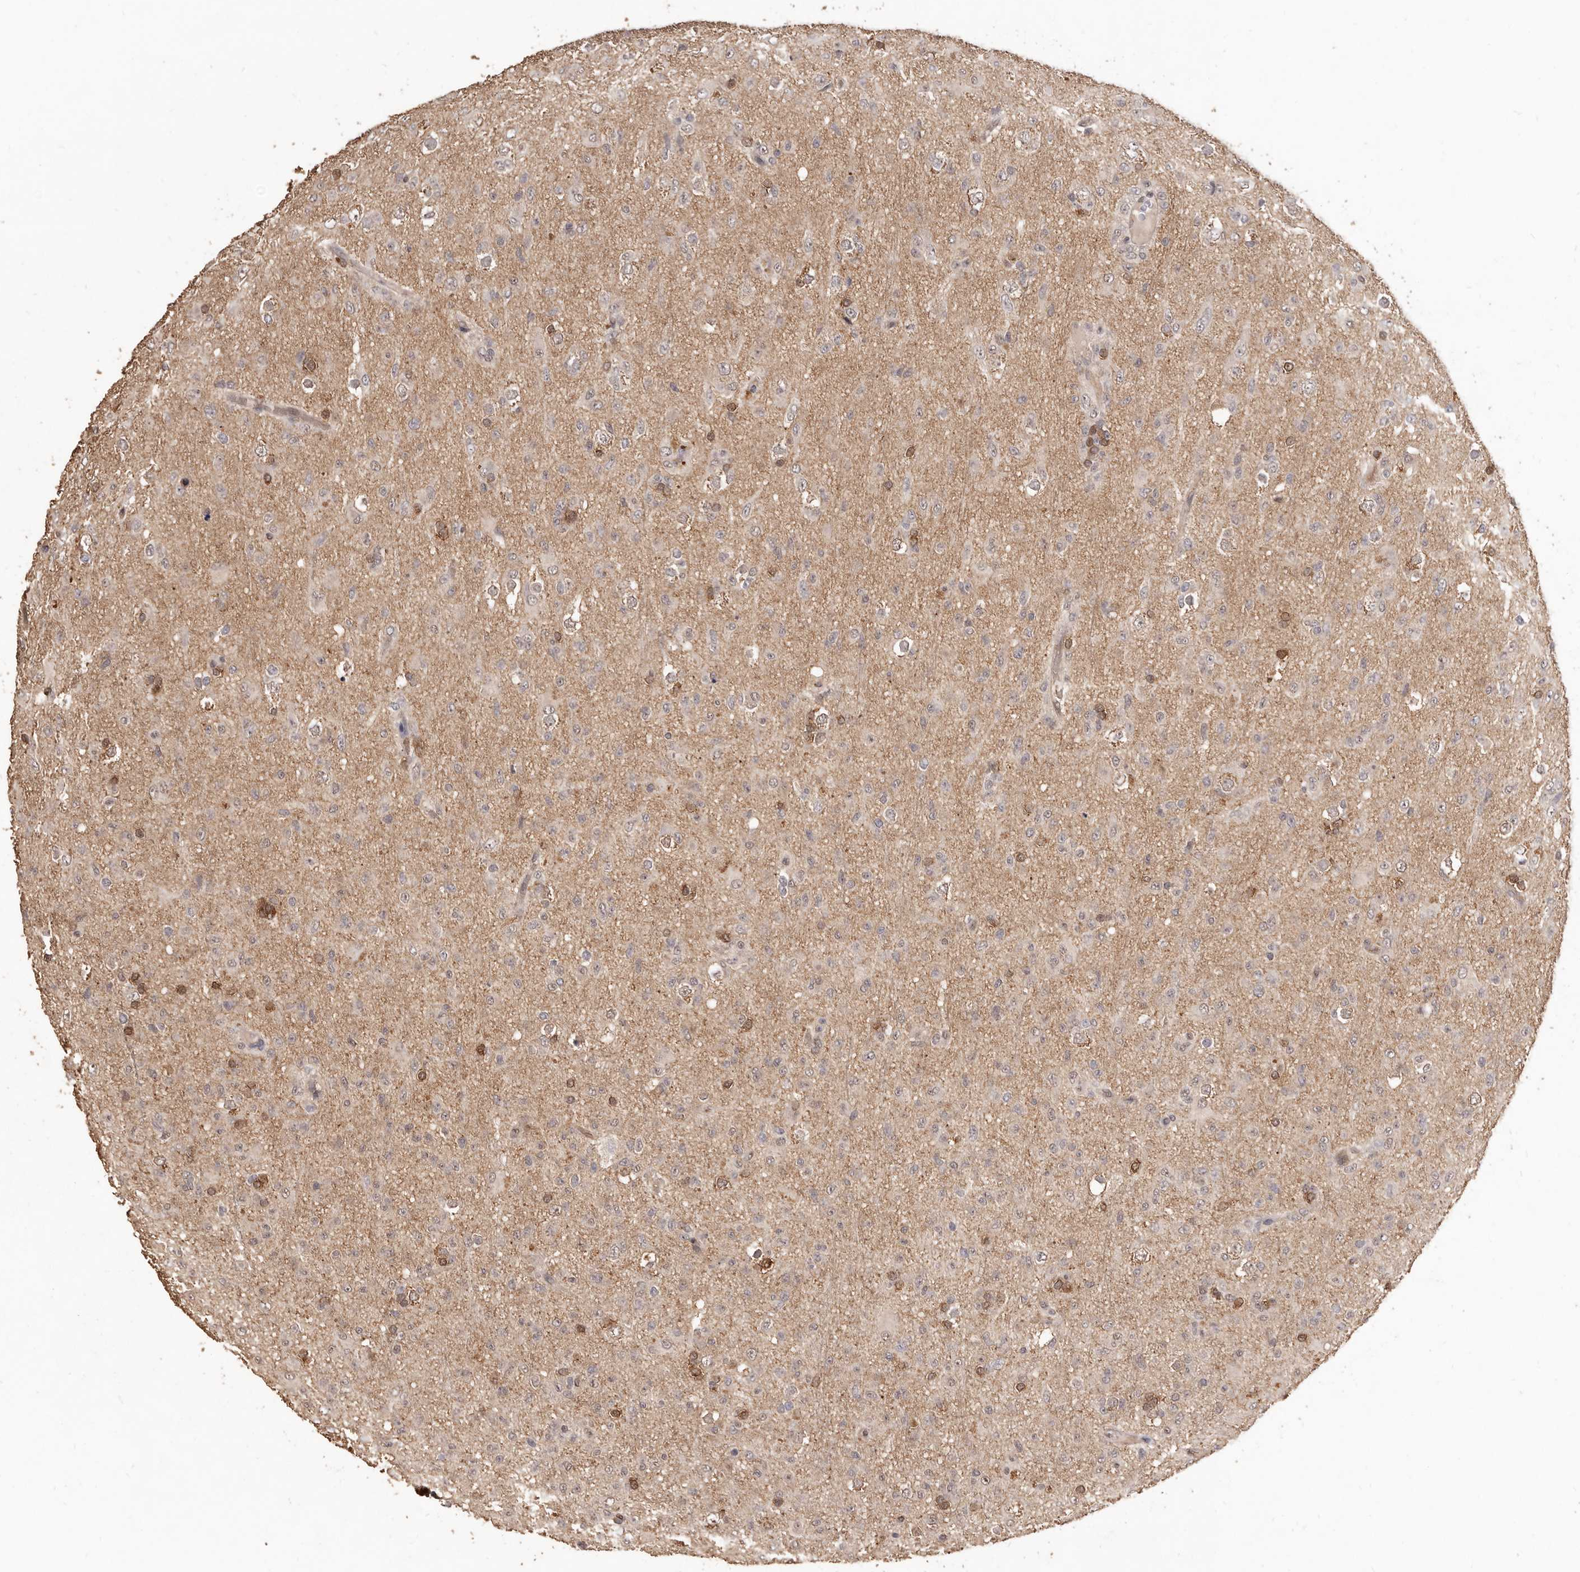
{"staining": {"intensity": "weak", "quantity": "<25%", "location": "nuclear"}, "tissue": "glioma", "cell_type": "Tumor cells", "image_type": "cancer", "snomed": [{"axis": "morphology", "description": "Glioma, malignant, Low grade"}, {"axis": "topography", "description": "Brain"}], "caption": "DAB (3,3'-diaminobenzidine) immunohistochemical staining of malignant low-grade glioma displays no significant staining in tumor cells. Brightfield microscopy of immunohistochemistry (IHC) stained with DAB (brown) and hematoxylin (blue), captured at high magnification.", "gene": "INAVA", "patient": {"sex": "male", "age": 65}}